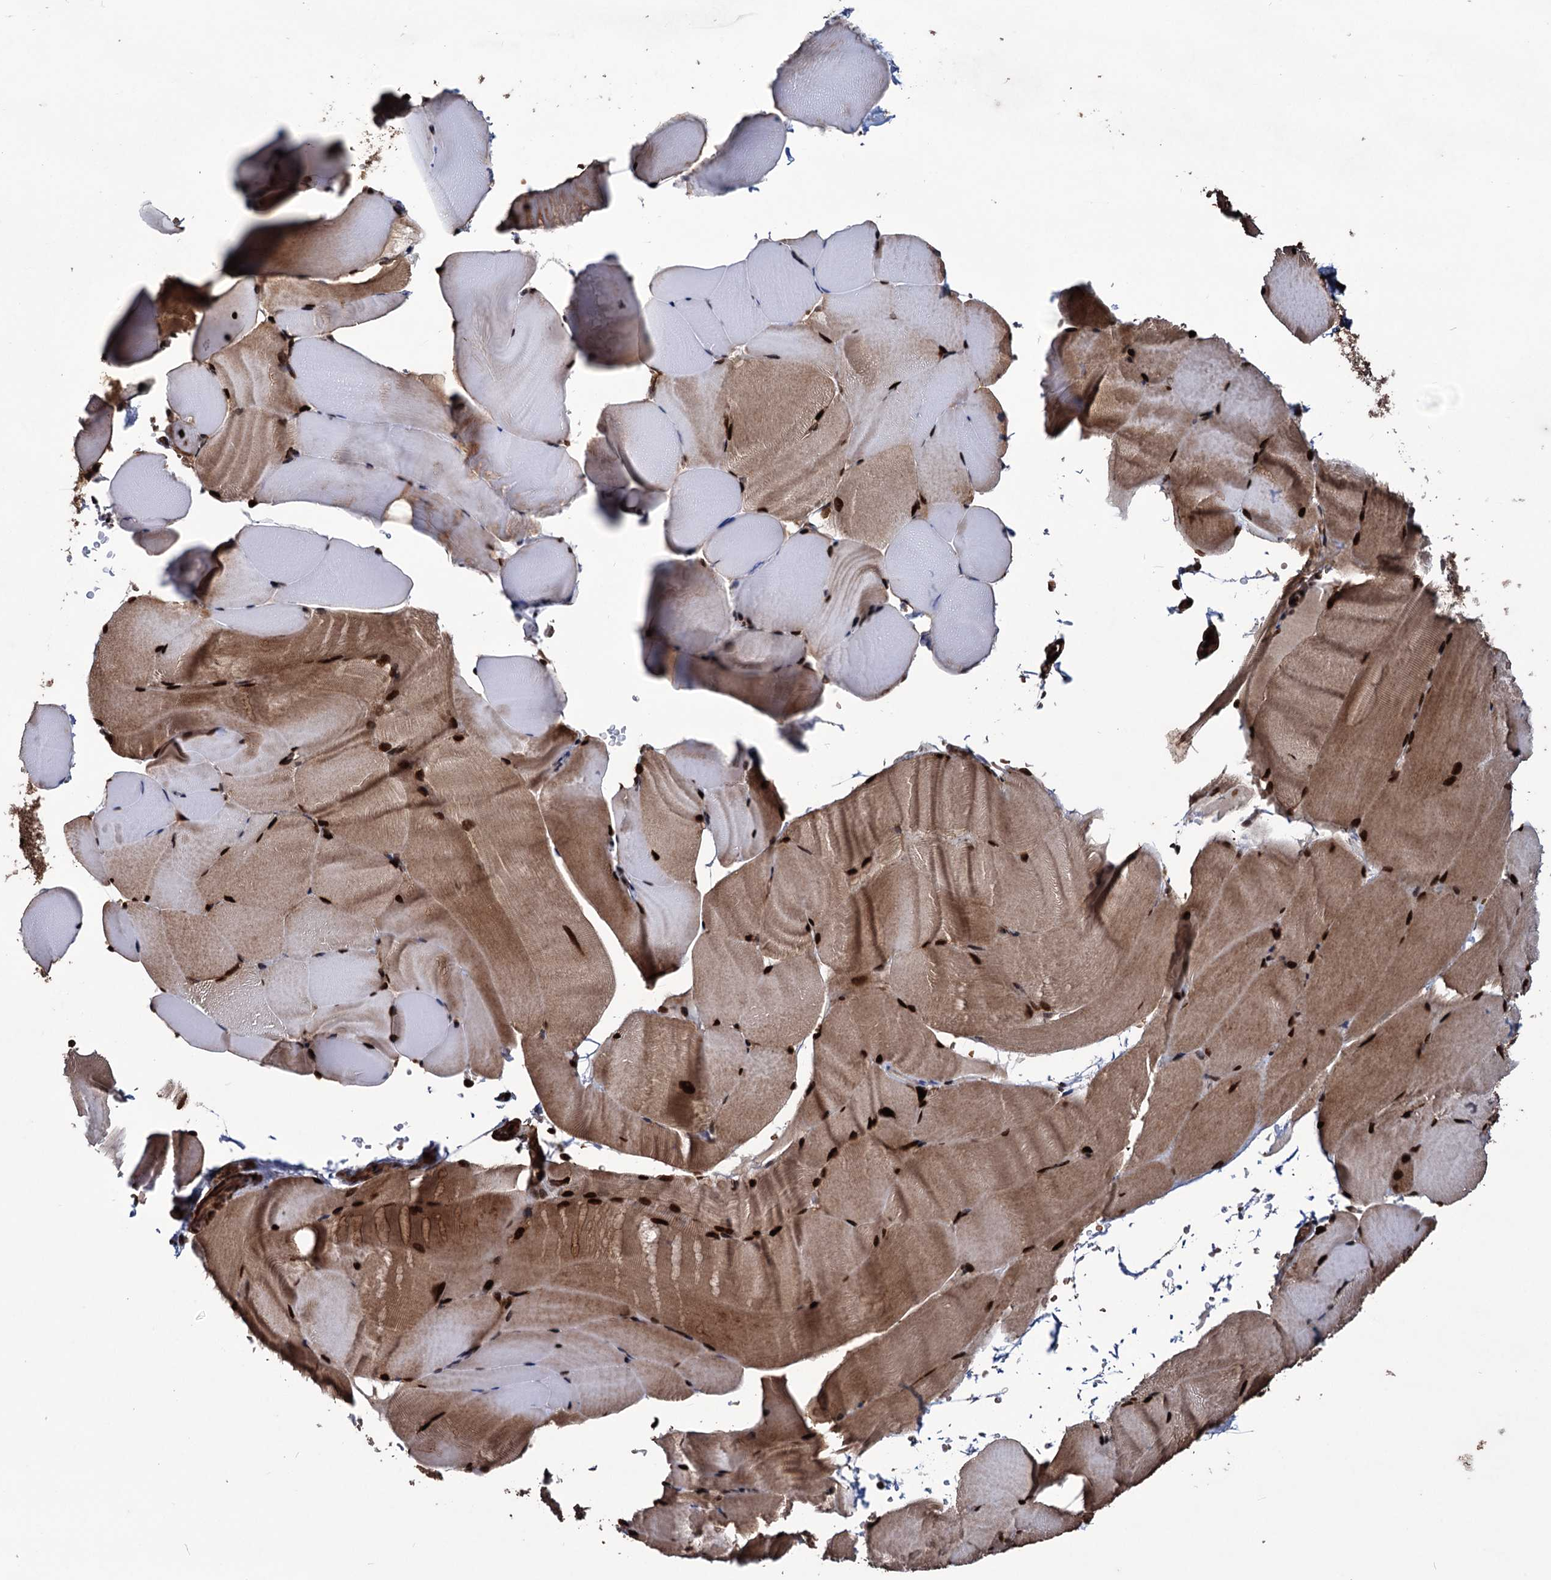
{"staining": {"intensity": "strong", "quantity": ">75%", "location": "cytoplasmic/membranous,nuclear"}, "tissue": "skeletal muscle", "cell_type": "Myocytes", "image_type": "normal", "snomed": [{"axis": "morphology", "description": "Normal tissue, NOS"}, {"axis": "topography", "description": "Skeletal muscle"}, {"axis": "topography", "description": "Parathyroid gland"}], "caption": "About >75% of myocytes in normal human skeletal muscle reveal strong cytoplasmic/membranous,nuclear protein expression as visualized by brown immunohistochemical staining.", "gene": "EYA4", "patient": {"sex": "female", "age": 37}}